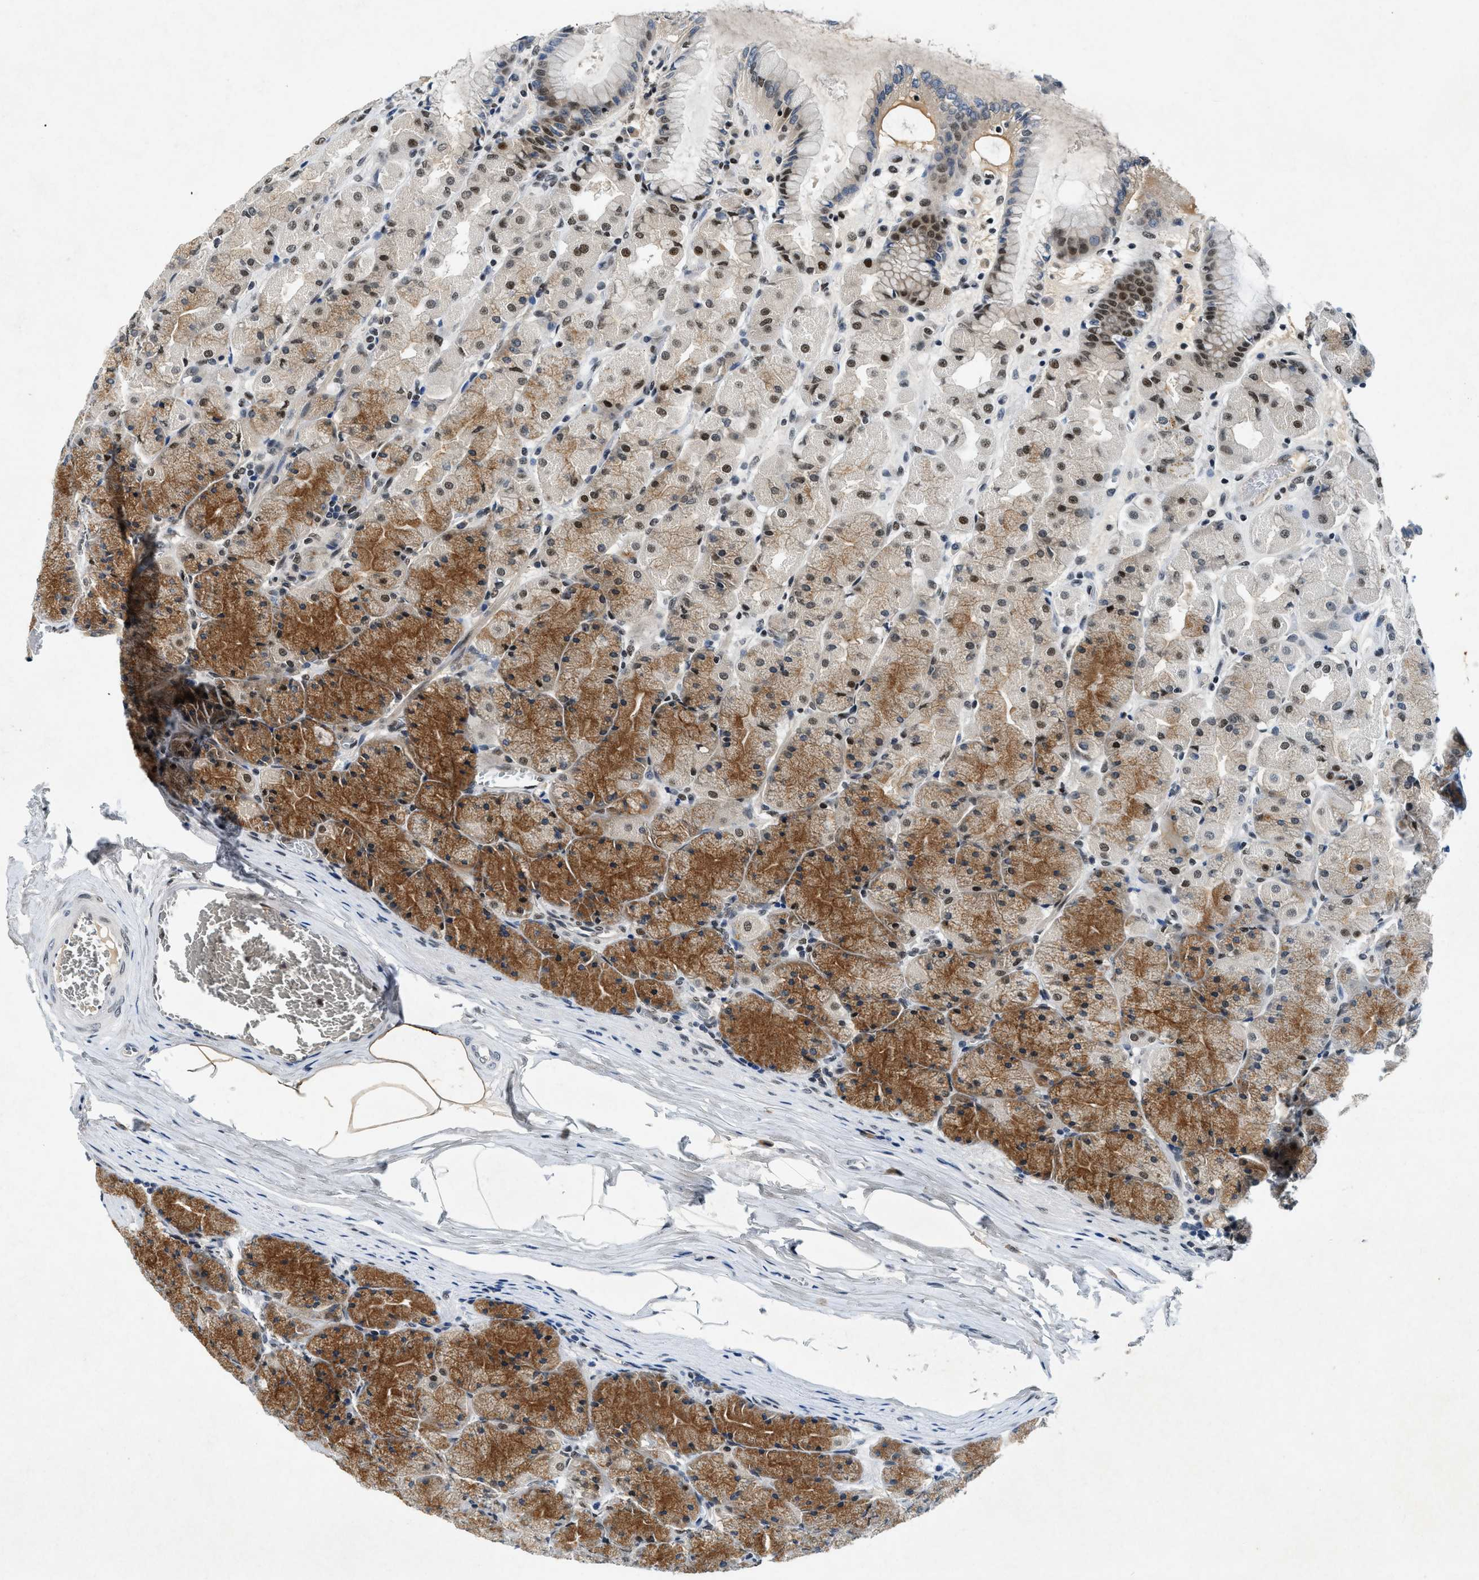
{"staining": {"intensity": "moderate", "quantity": "25%-75%", "location": "cytoplasmic/membranous,nuclear"}, "tissue": "stomach", "cell_type": "Glandular cells", "image_type": "normal", "snomed": [{"axis": "morphology", "description": "Normal tissue, NOS"}, {"axis": "topography", "description": "Stomach, upper"}], "caption": "This is a micrograph of IHC staining of benign stomach, which shows moderate expression in the cytoplasmic/membranous,nuclear of glandular cells.", "gene": "NCOA1", "patient": {"sex": "female", "age": 56}}